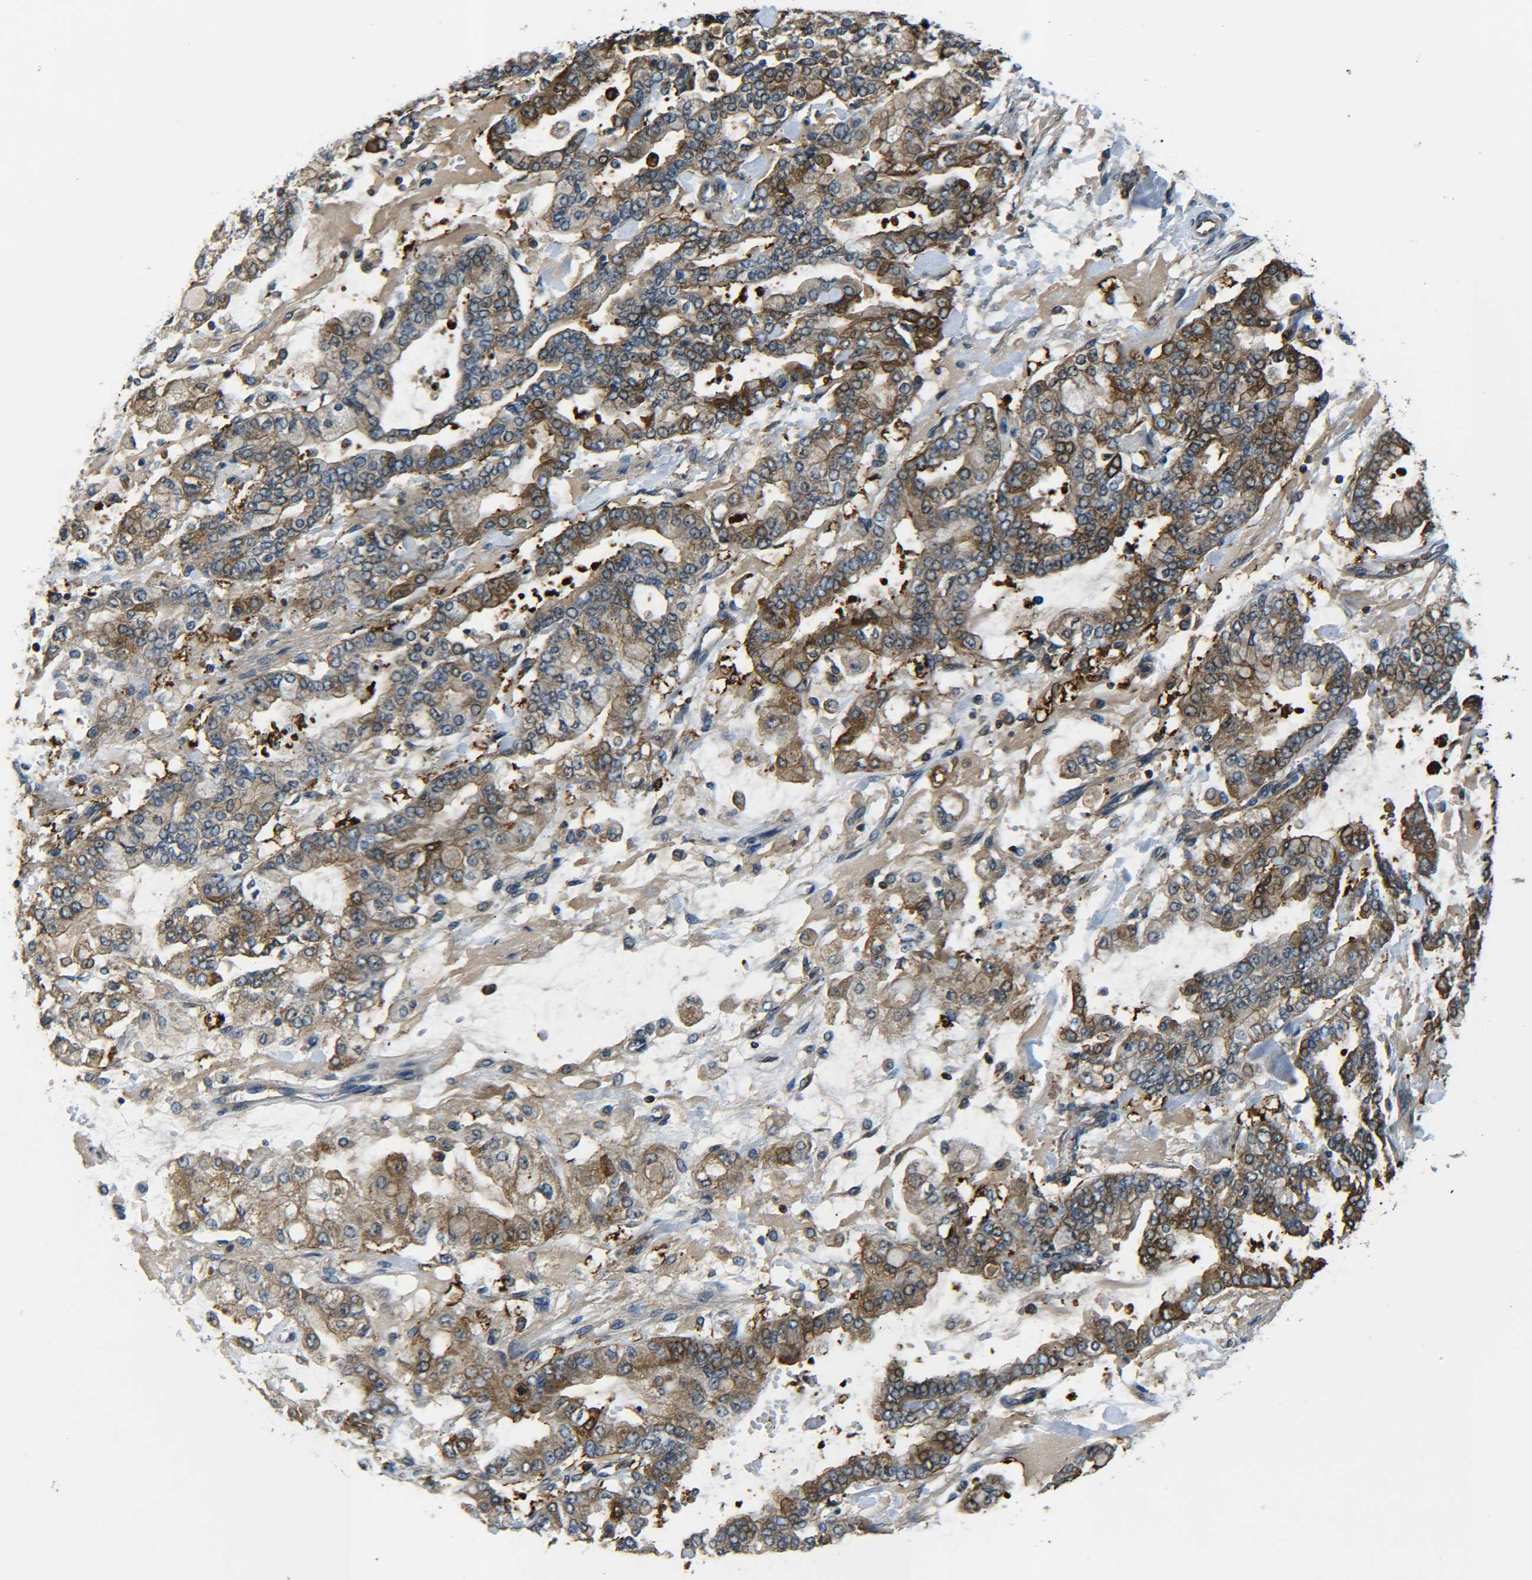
{"staining": {"intensity": "strong", "quantity": "25%-75%", "location": "cytoplasmic/membranous"}, "tissue": "stomach cancer", "cell_type": "Tumor cells", "image_type": "cancer", "snomed": [{"axis": "morphology", "description": "Normal tissue, NOS"}, {"axis": "morphology", "description": "Adenocarcinoma, NOS"}, {"axis": "topography", "description": "Stomach, upper"}, {"axis": "topography", "description": "Stomach"}], "caption": "Human stomach cancer stained with a brown dye shows strong cytoplasmic/membranous positive expression in approximately 25%-75% of tumor cells.", "gene": "PREB", "patient": {"sex": "male", "age": 76}}